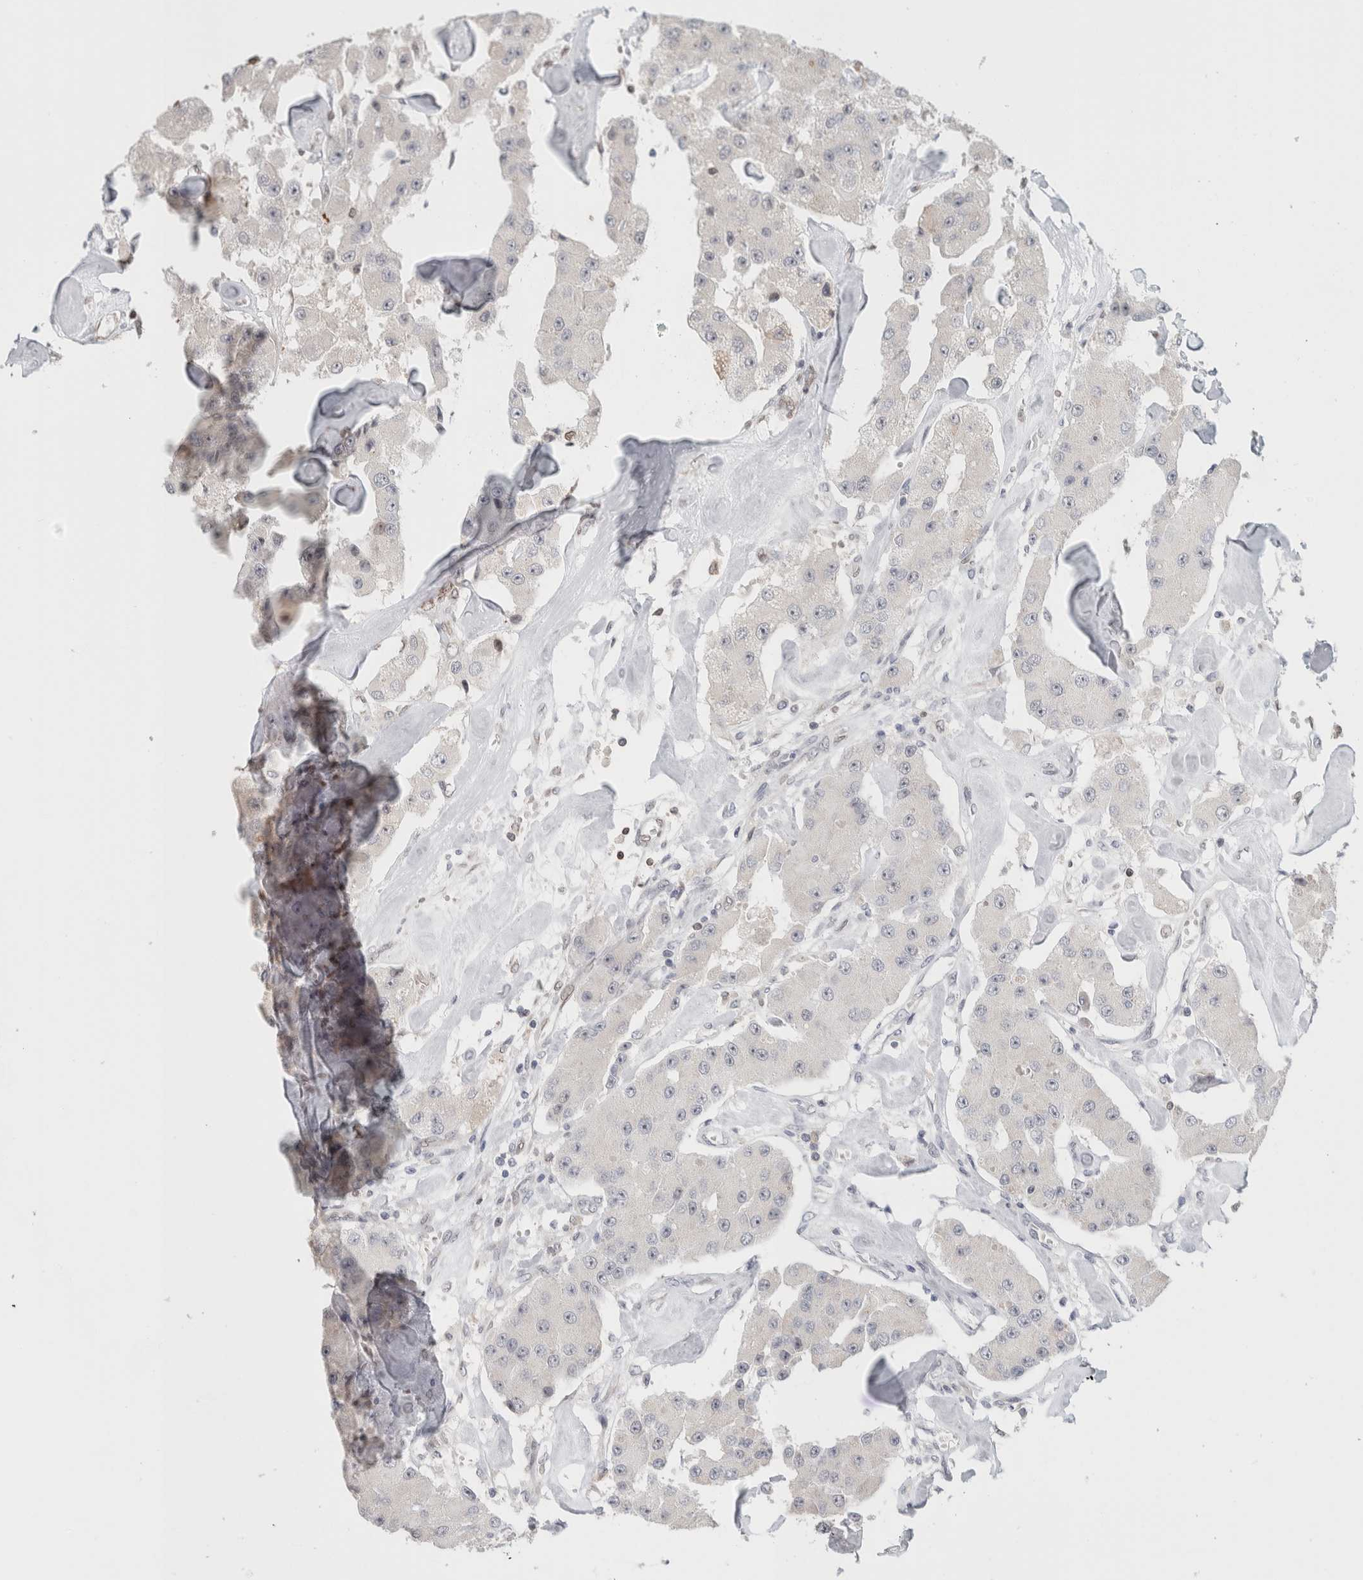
{"staining": {"intensity": "negative", "quantity": "none", "location": "none"}, "tissue": "carcinoid", "cell_type": "Tumor cells", "image_type": "cancer", "snomed": [{"axis": "morphology", "description": "Carcinoid, malignant, NOS"}, {"axis": "topography", "description": "Pancreas"}], "caption": "Micrograph shows no protein expression in tumor cells of malignant carcinoid tissue.", "gene": "RBMX2", "patient": {"sex": "male", "age": 41}}